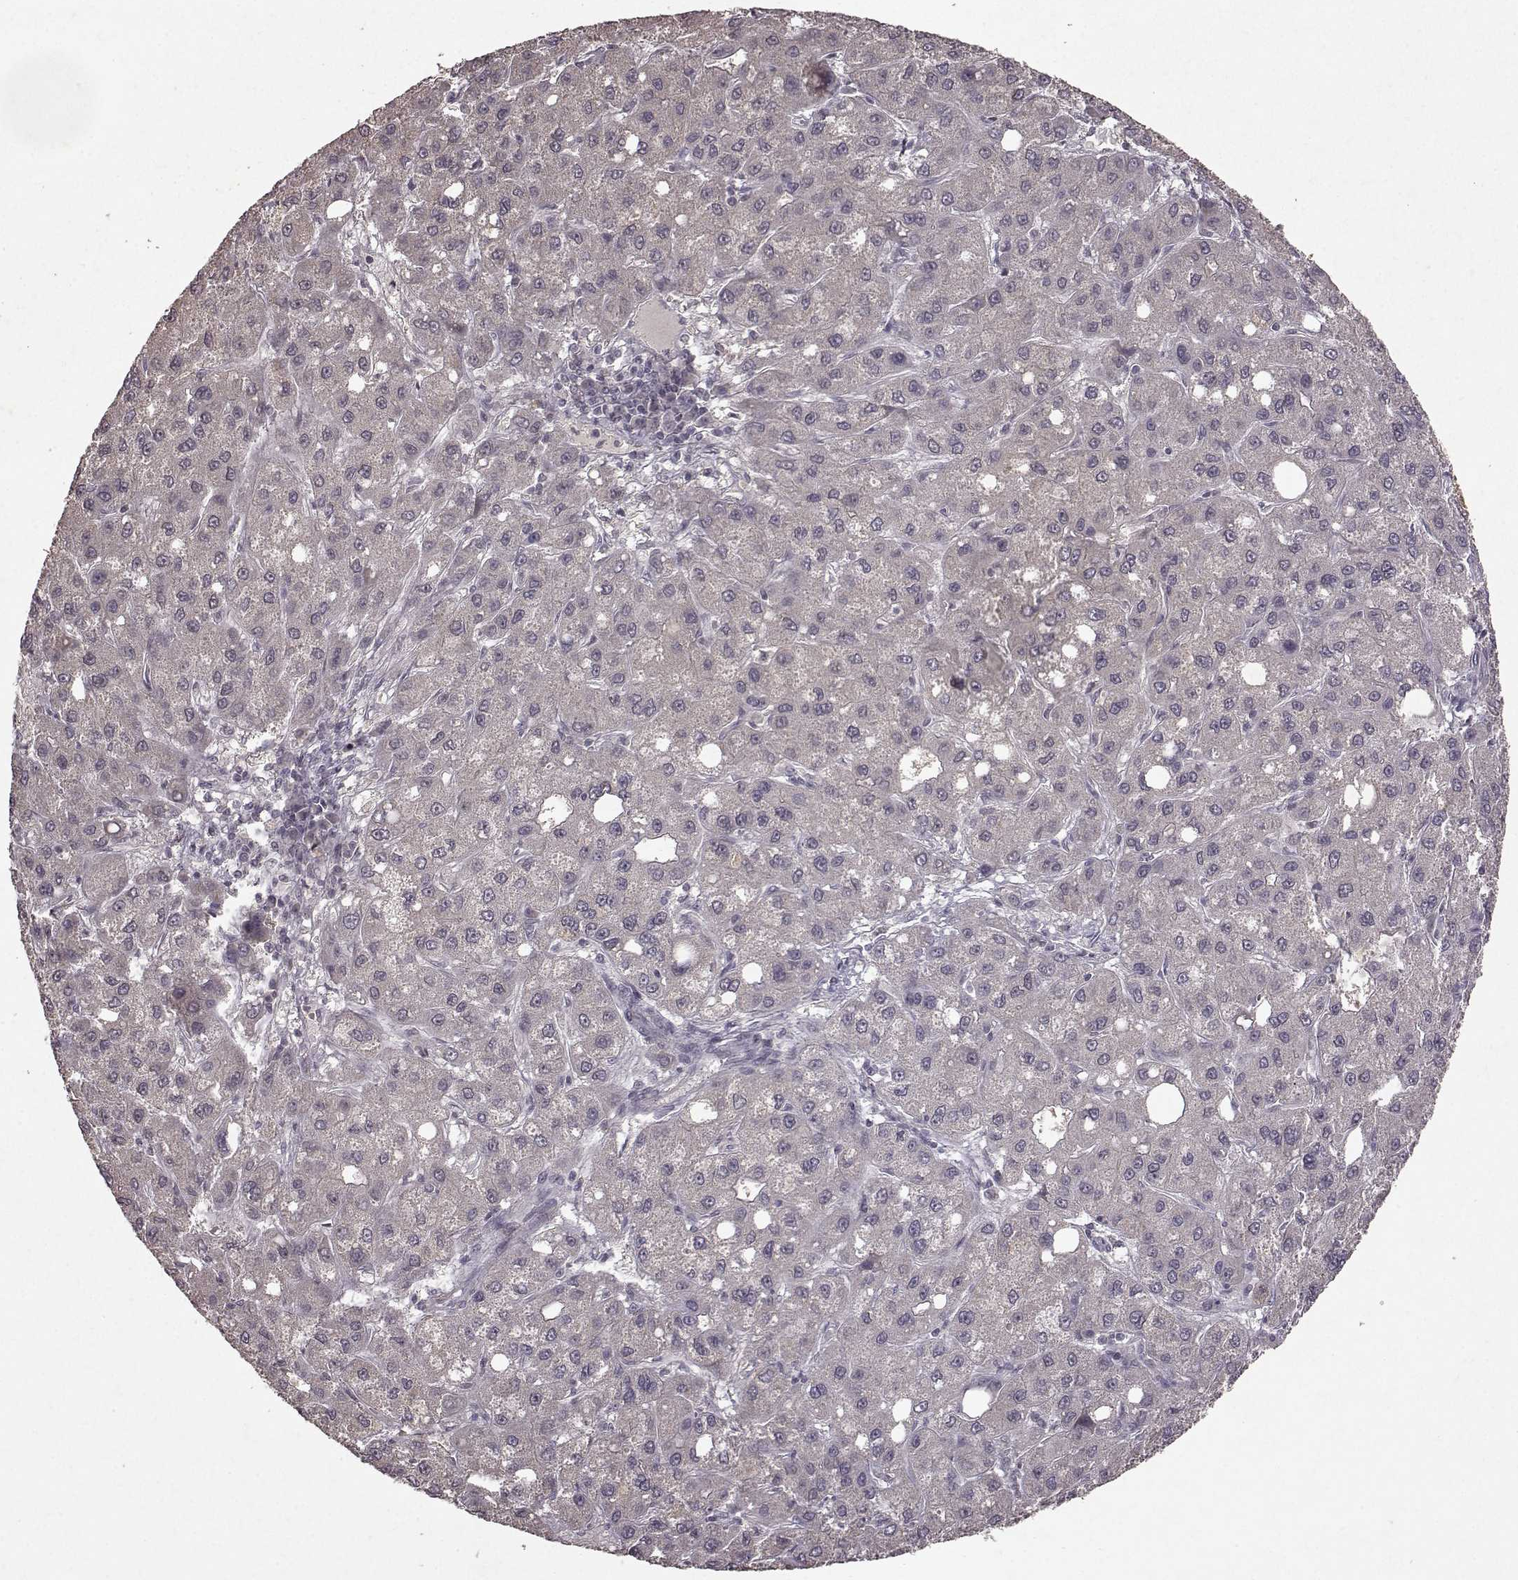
{"staining": {"intensity": "negative", "quantity": "none", "location": "none"}, "tissue": "liver cancer", "cell_type": "Tumor cells", "image_type": "cancer", "snomed": [{"axis": "morphology", "description": "Carcinoma, Hepatocellular, NOS"}, {"axis": "topography", "description": "Liver"}], "caption": "Immunohistochemical staining of liver hepatocellular carcinoma displays no significant staining in tumor cells.", "gene": "LHB", "patient": {"sex": "male", "age": 73}}